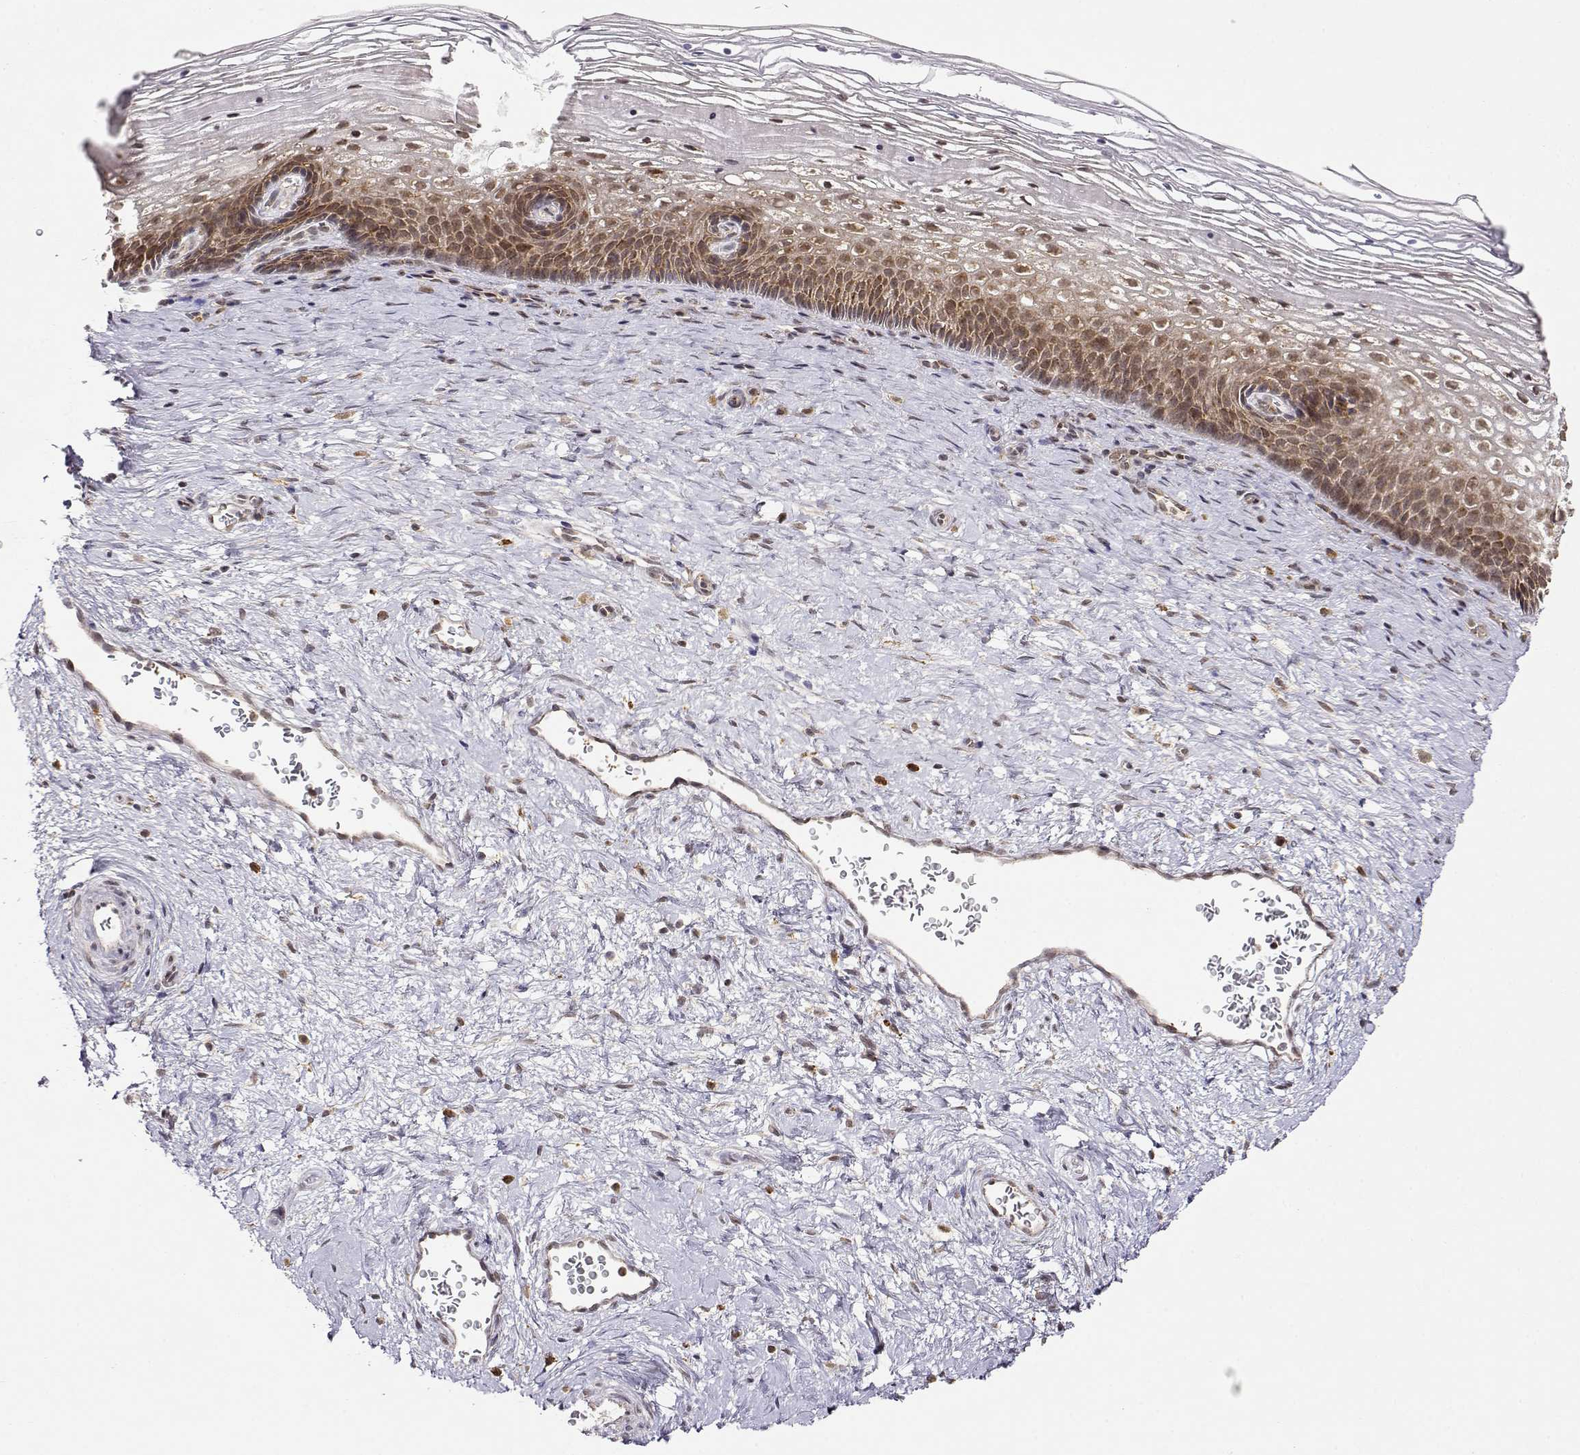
{"staining": {"intensity": "weak", "quantity": ">75%", "location": "cytoplasmic/membranous"}, "tissue": "cervix", "cell_type": "Glandular cells", "image_type": "normal", "snomed": [{"axis": "morphology", "description": "Normal tissue, NOS"}, {"axis": "topography", "description": "Cervix"}], "caption": "The image demonstrates immunohistochemical staining of normal cervix. There is weak cytoplasmic/membranous expression is identified in about >75% of glandular cells. (brown staining indicates protein expression, while blue staining denotes nuclei).", "gene": "RNF13", "patient": {"sex": "female", "age": 34}}